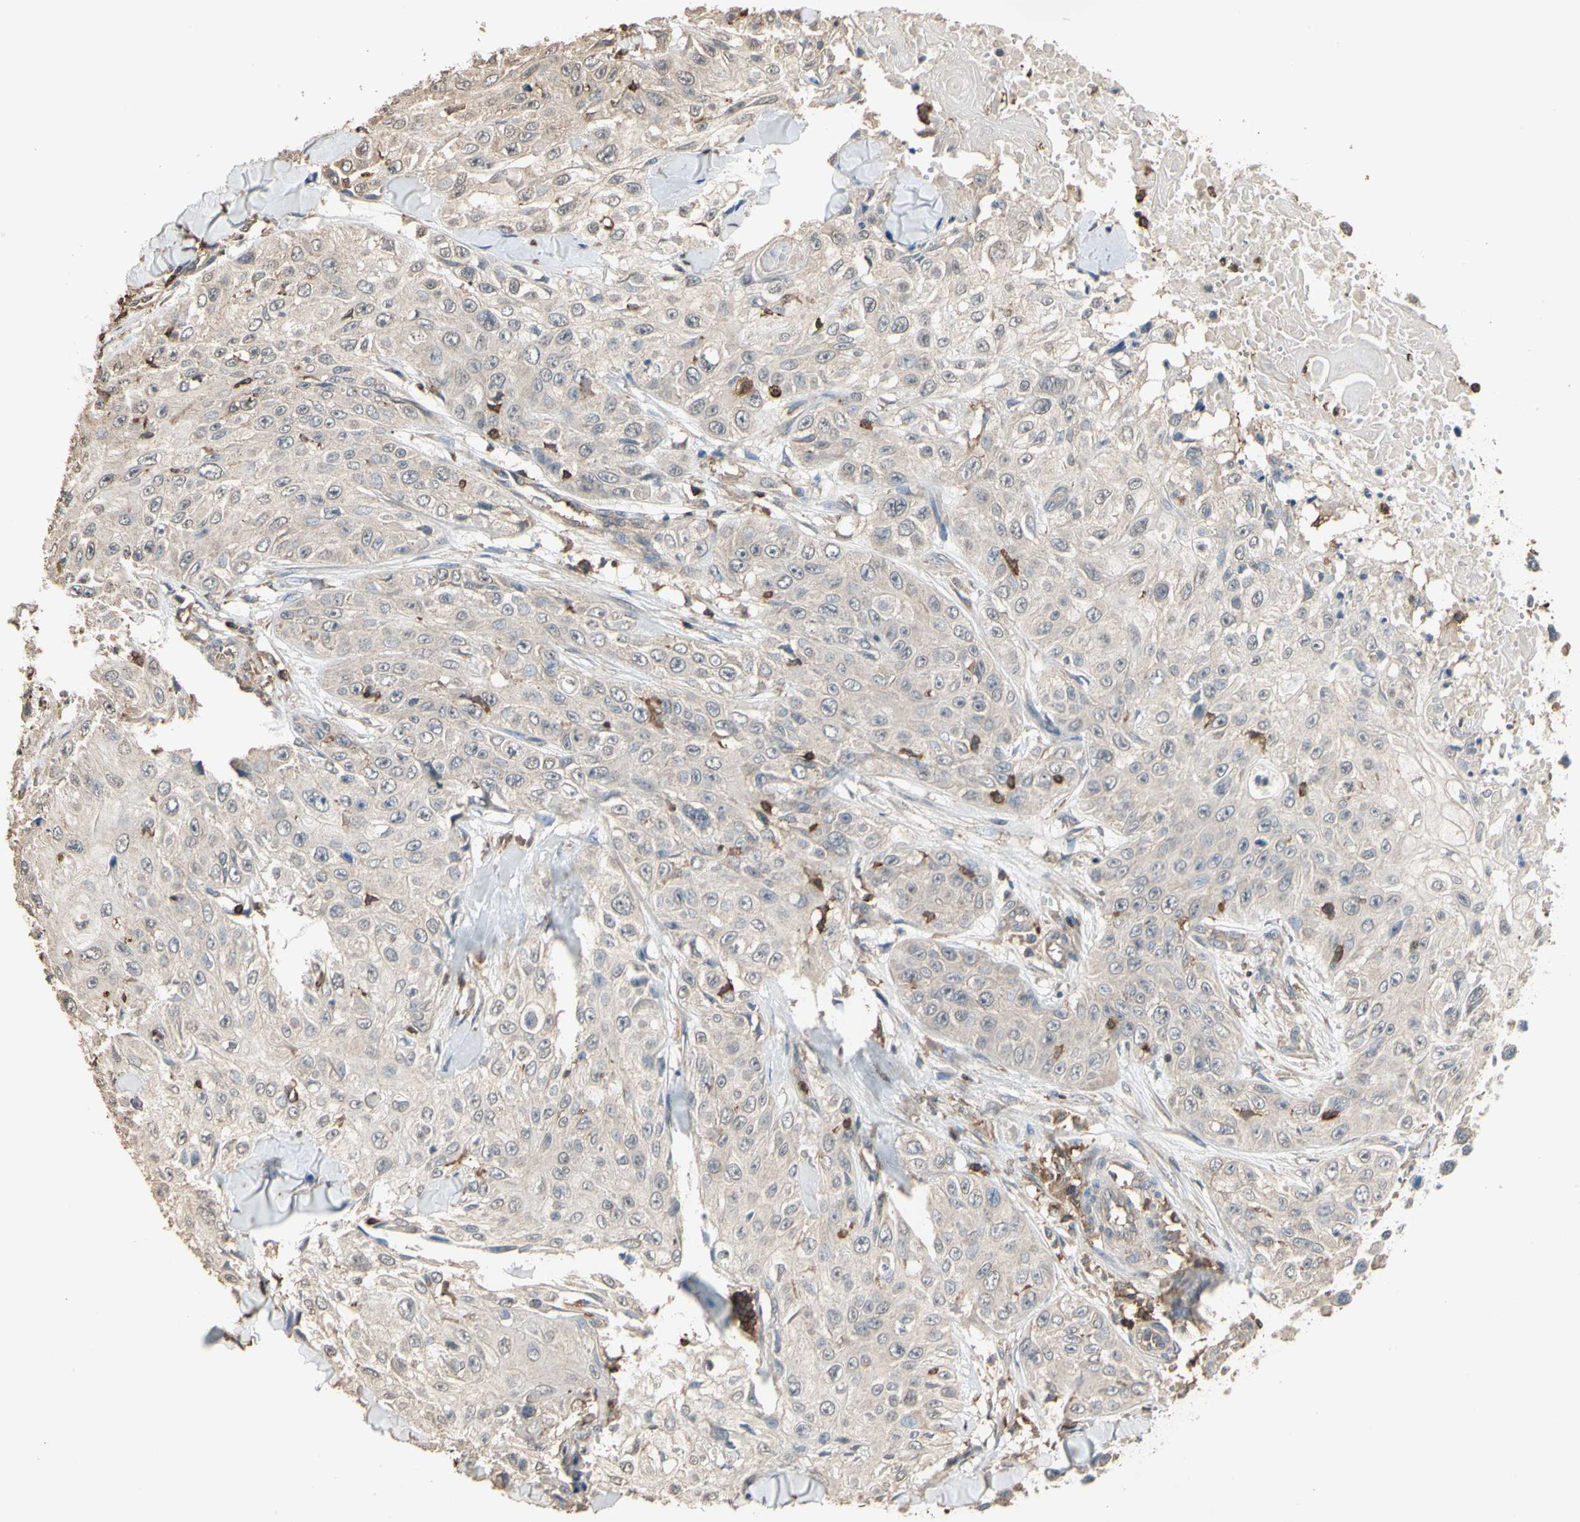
{"staining": {"intensity": "negative", "quantity": "none", "location": "none"}, "tissue": "skin cancer", "cell_type": "Tumor cells", "image_type": "cancer", "snomed": [{"axis": "morphology", "description": "Squamous cell carcinoma, NOS"}, {"axis": "topography", "description": "Skin"}], "caption": "Immunohistochemistry (IHC) micrograph of neoplastic tissue: human skin cancer (squamous cell carcinoma) stained with DAB reveals no significant protein expression in tumor cells.", "gene": "MAP3K10", "patient": {"sex": "male", "age": 86}}